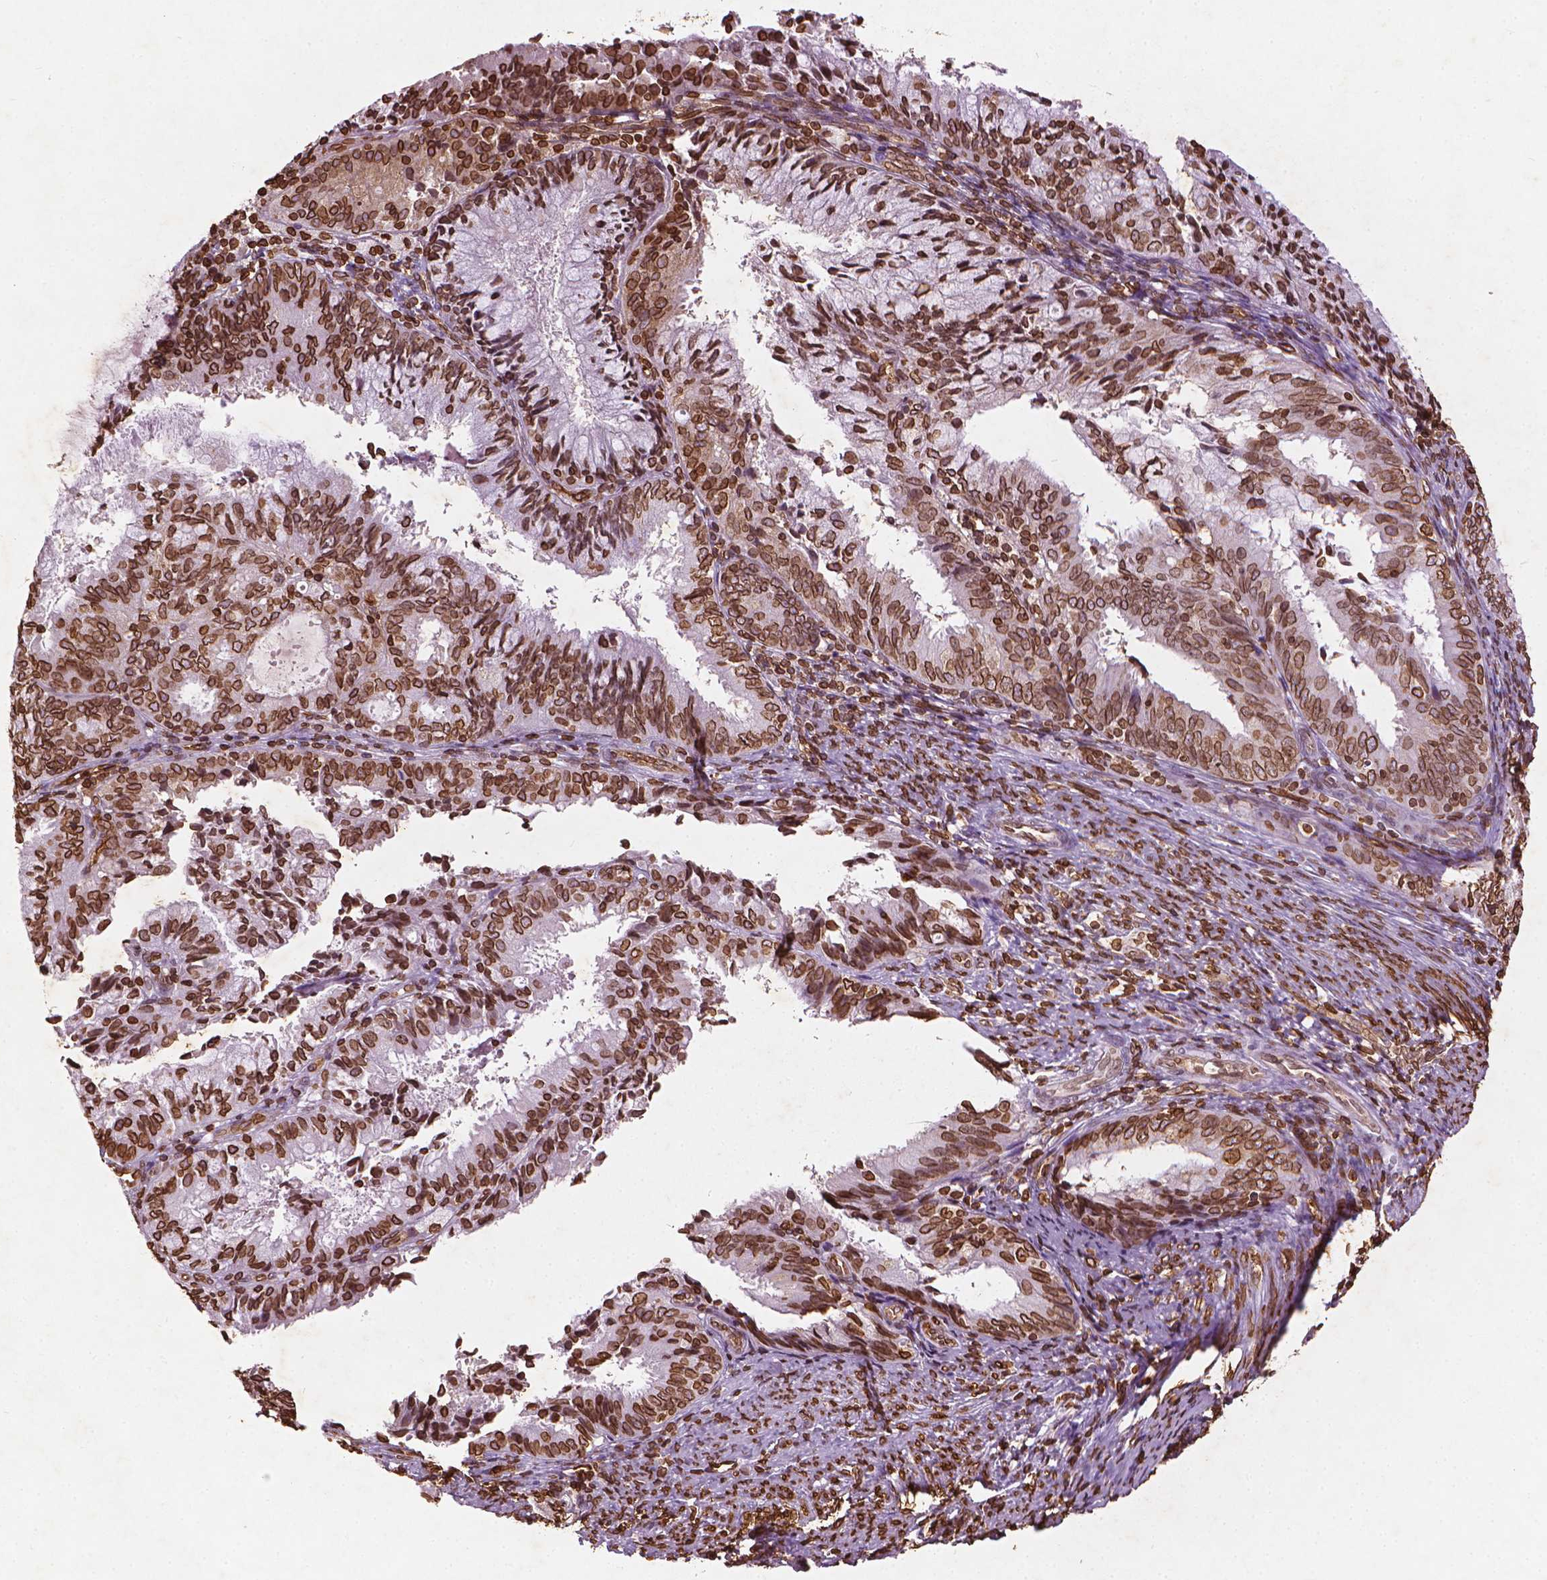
{"staining": {"intensity": "strong", "quantity": ">75%", "location": "cytoplasmic/membranous,nuclear"}, "tissue": "endometrial cancer", "cell_type": "Tumor cells", "image_type": "cancer", "snomed": [{"axis": "morphology", "description": "Adenocarcinoma, NOS"}, {"axis": "topography", "description": "Endometrium"}], "caption": "Protein staining of endometrial cancer (adenocarcinoma) tissue reveals strong cytoplasmic/membranous and nuclear positivity in approximately >75% of tumor cells.", "gene": "LMNB1", "patient": {"sex": "female", "age": 57}}